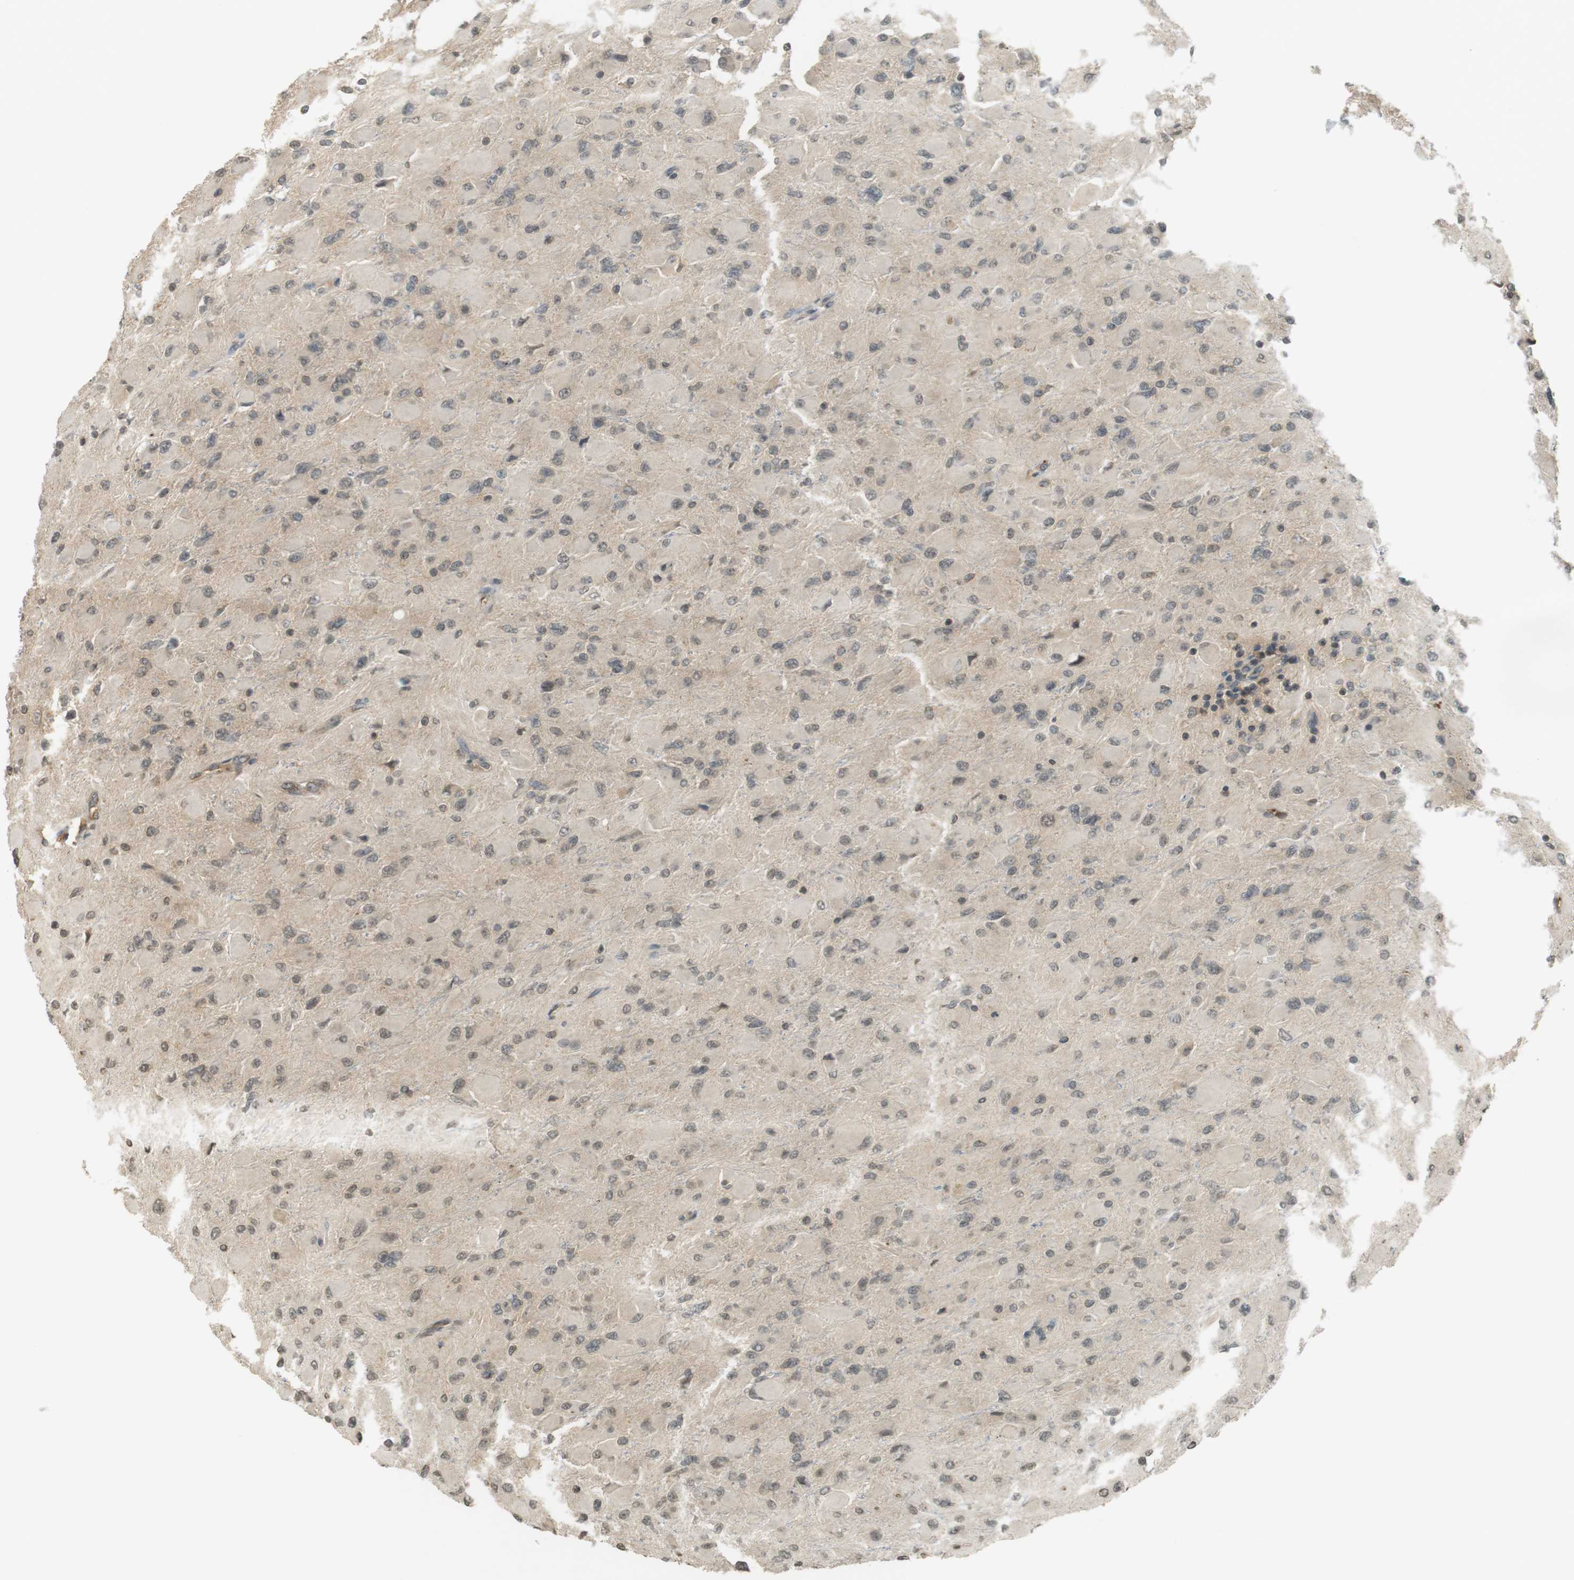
{"staining": {"intensity": "weak", "quantity": "<25%", "location": "nuclear"}, "tissue": "glioma", "cell_type": "Tumor cells", "image_type": "cancer", "snomed": [{"axis": "morphology", "description": "Glioma, malignant, High grade"}, {"axis": "topography", "description": "Cerebral cortex"}], "caption": "The immunohistochemistry histopathology image has no significant positivity in tumor cells of high-grade glioma (malignant) tissue.", "gene": "SRR", "patient": {"sex": "female", "age": 36}}